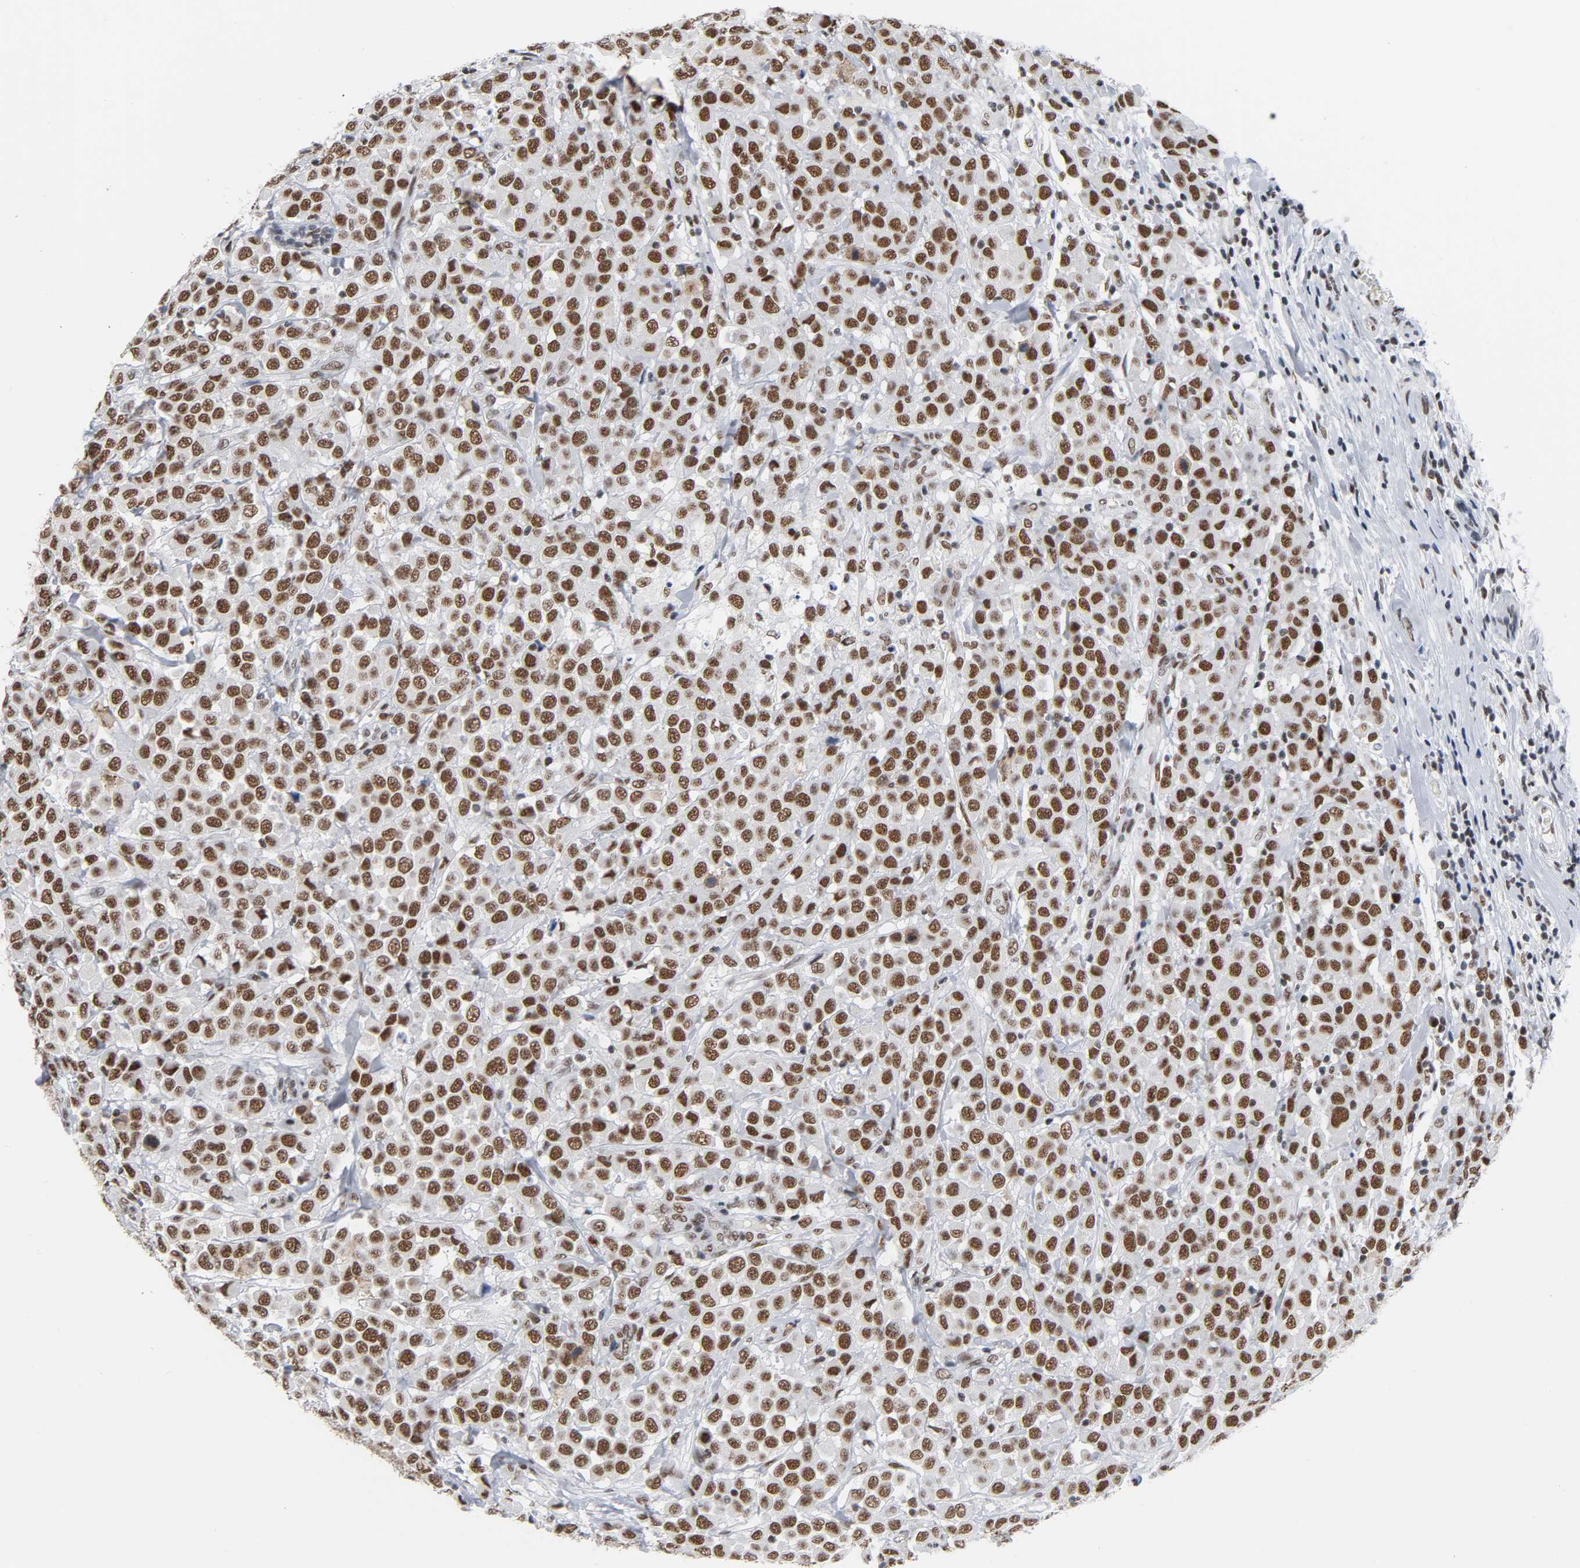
{"staining": {"intensity": "moderate", "quantity": ">75%", "location": "nuclear"}, "tissue": "breast cancer", "cell_type": "Tumor cells", "image_type": "cancer", "snomed": [{"axis": "morphology", "description": "Duct carcinoma"}, {"axis": "topography", "description": "Breast"}], "caption": "This is a photomicrograph of IHC staining of infiltrating ductal carcinoma (breast), which shows moderate positivity in the nuclear of tumor cells.", "gene": "CSTF2", "patient": {"sex": "female", "age": 61}}